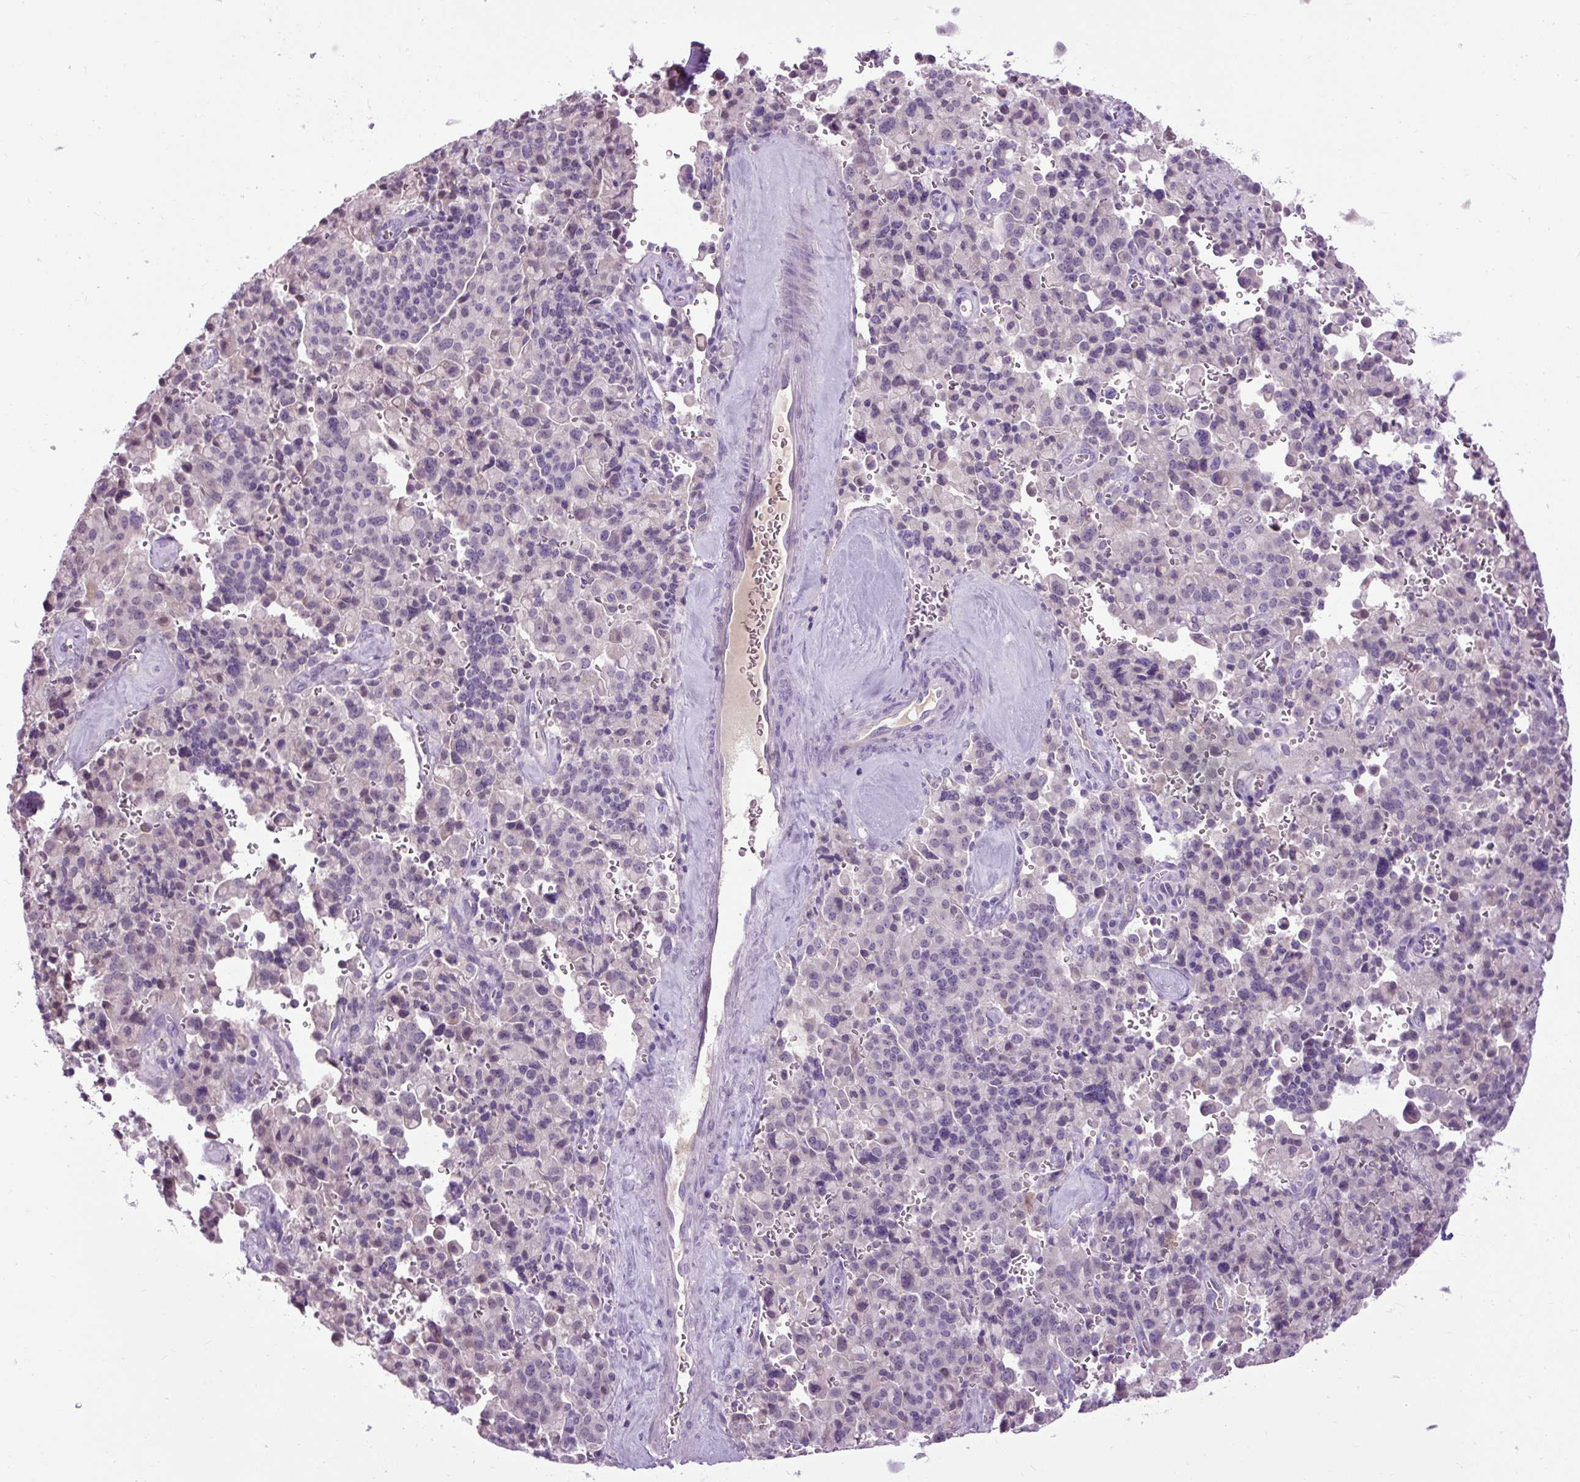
{"staining": {"intensity": "negative", "quantity": "none", "location": "none"}, "tissue": "pancreatic cancer", "cell_type": "Tumor cells", "image_type": "cancer", "snomed": [{"axis": "morphology", "description": "Adenocarcinoma, NOS"}, {"axis": "topography", "description": "Pancreas"}], "caption": "Immunohistochemistry (IHC) histopathology image of neoplastic tissue: pancreatic cancer stained with DAB displays no significant protein expression in tumor cells.", "gene": "ARRDC2", "patient": {"sex": "male", "age": 65}}